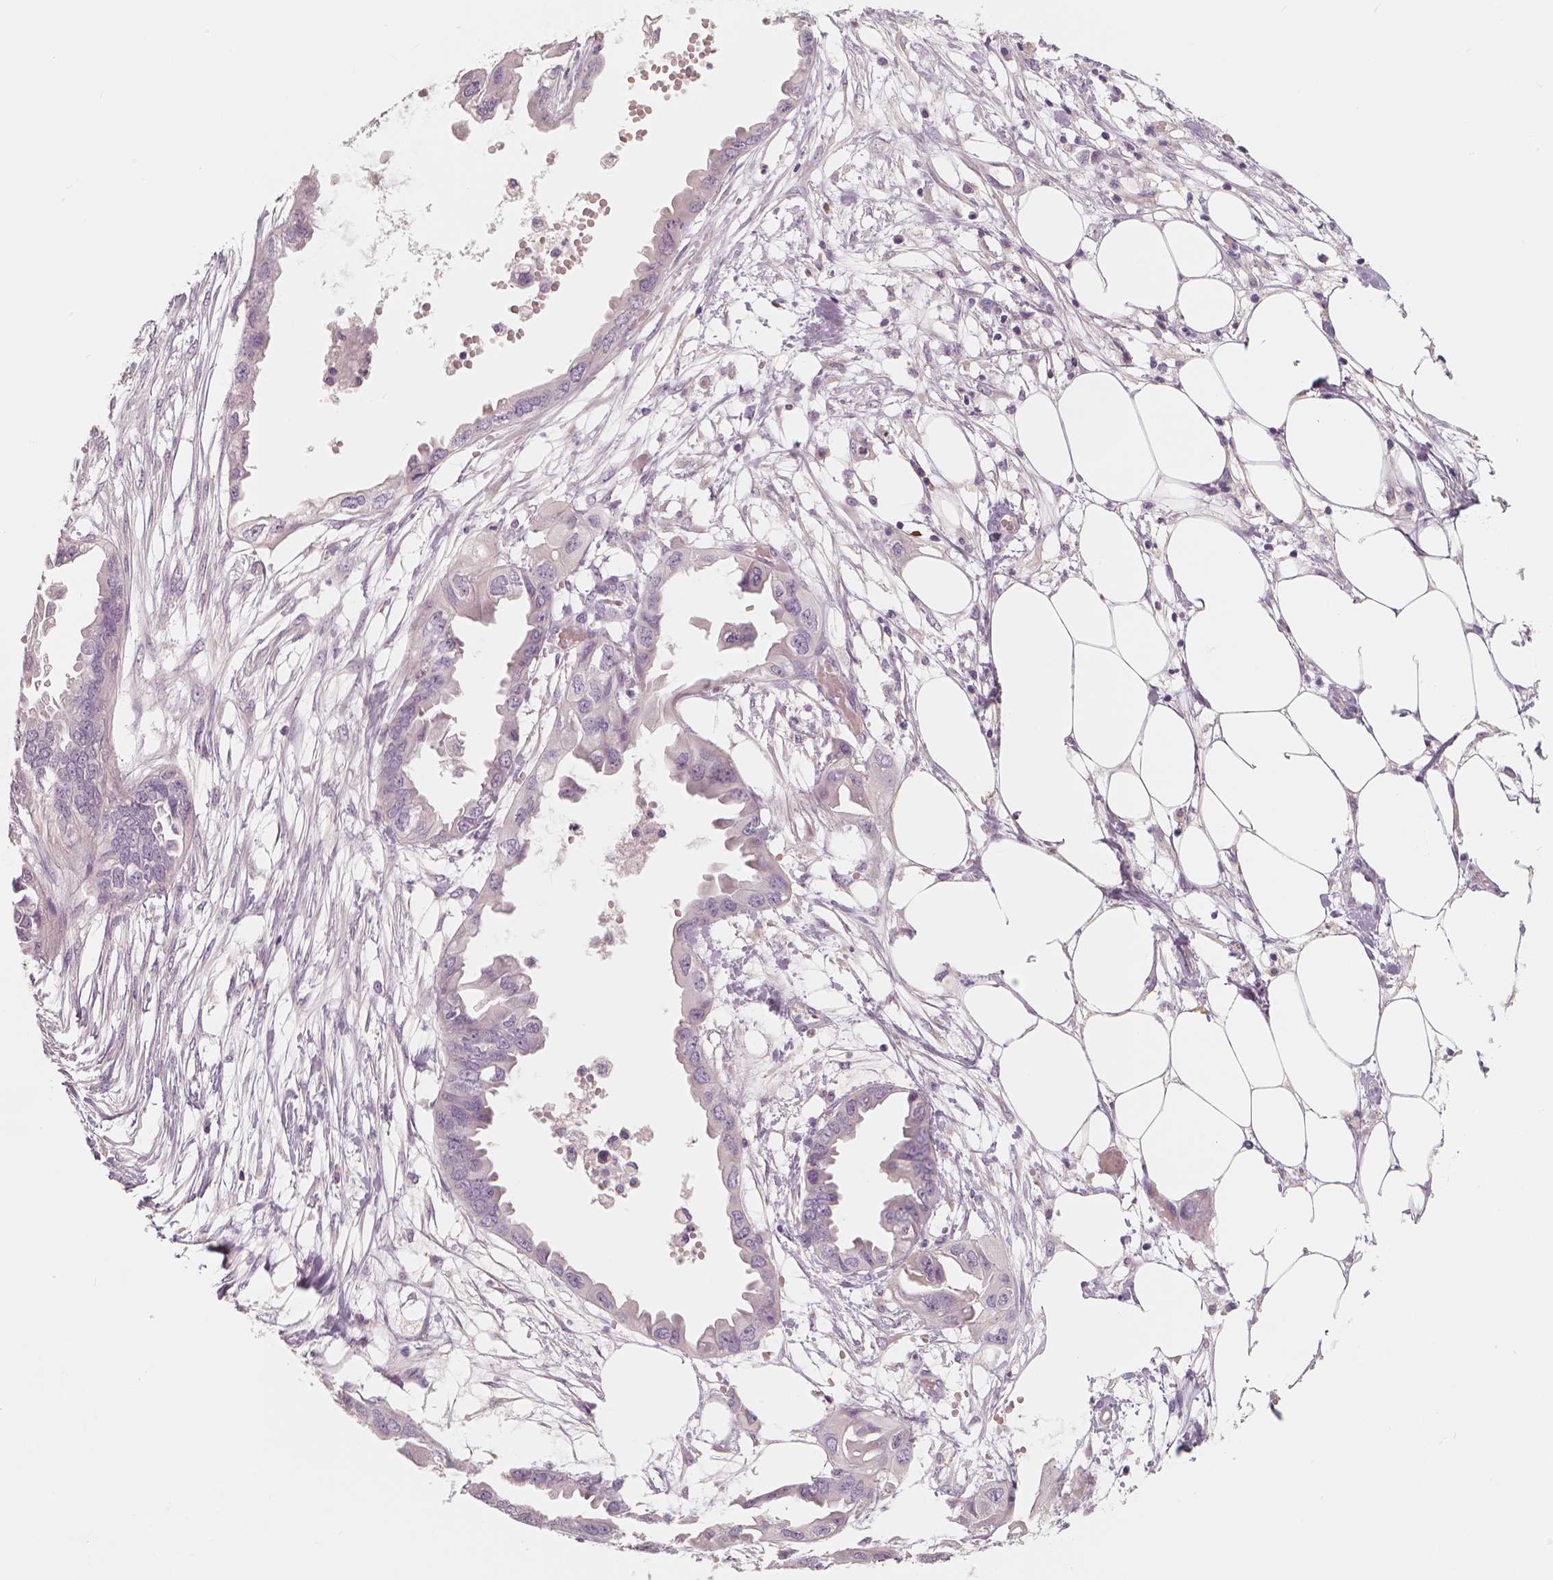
{"staining": {"intensity": "negative", "quantity": "none", "location": "none"}, "tissue": "endometrial cancer", "cell_type": "Tumor cells", "image_type": "cancer", "snomed": [{"axis": "morphology", "description": "Adenocarcinoma, NOS"}, {"axis": "morphology", "description": "Adenocarcinoma, metastatic, NOS"}, {"axis": "topography", "description": "Adipose tissue"}, {"axis": "topography", "description": "Endometrium"}], "caption": "Micrograph shows no protein staining in tumor cells of endometrial cancer (metastatic adenocarcinoma) tissue.", "gene": "RNASE7", "patient": {"sex": "female", "age": 67}}